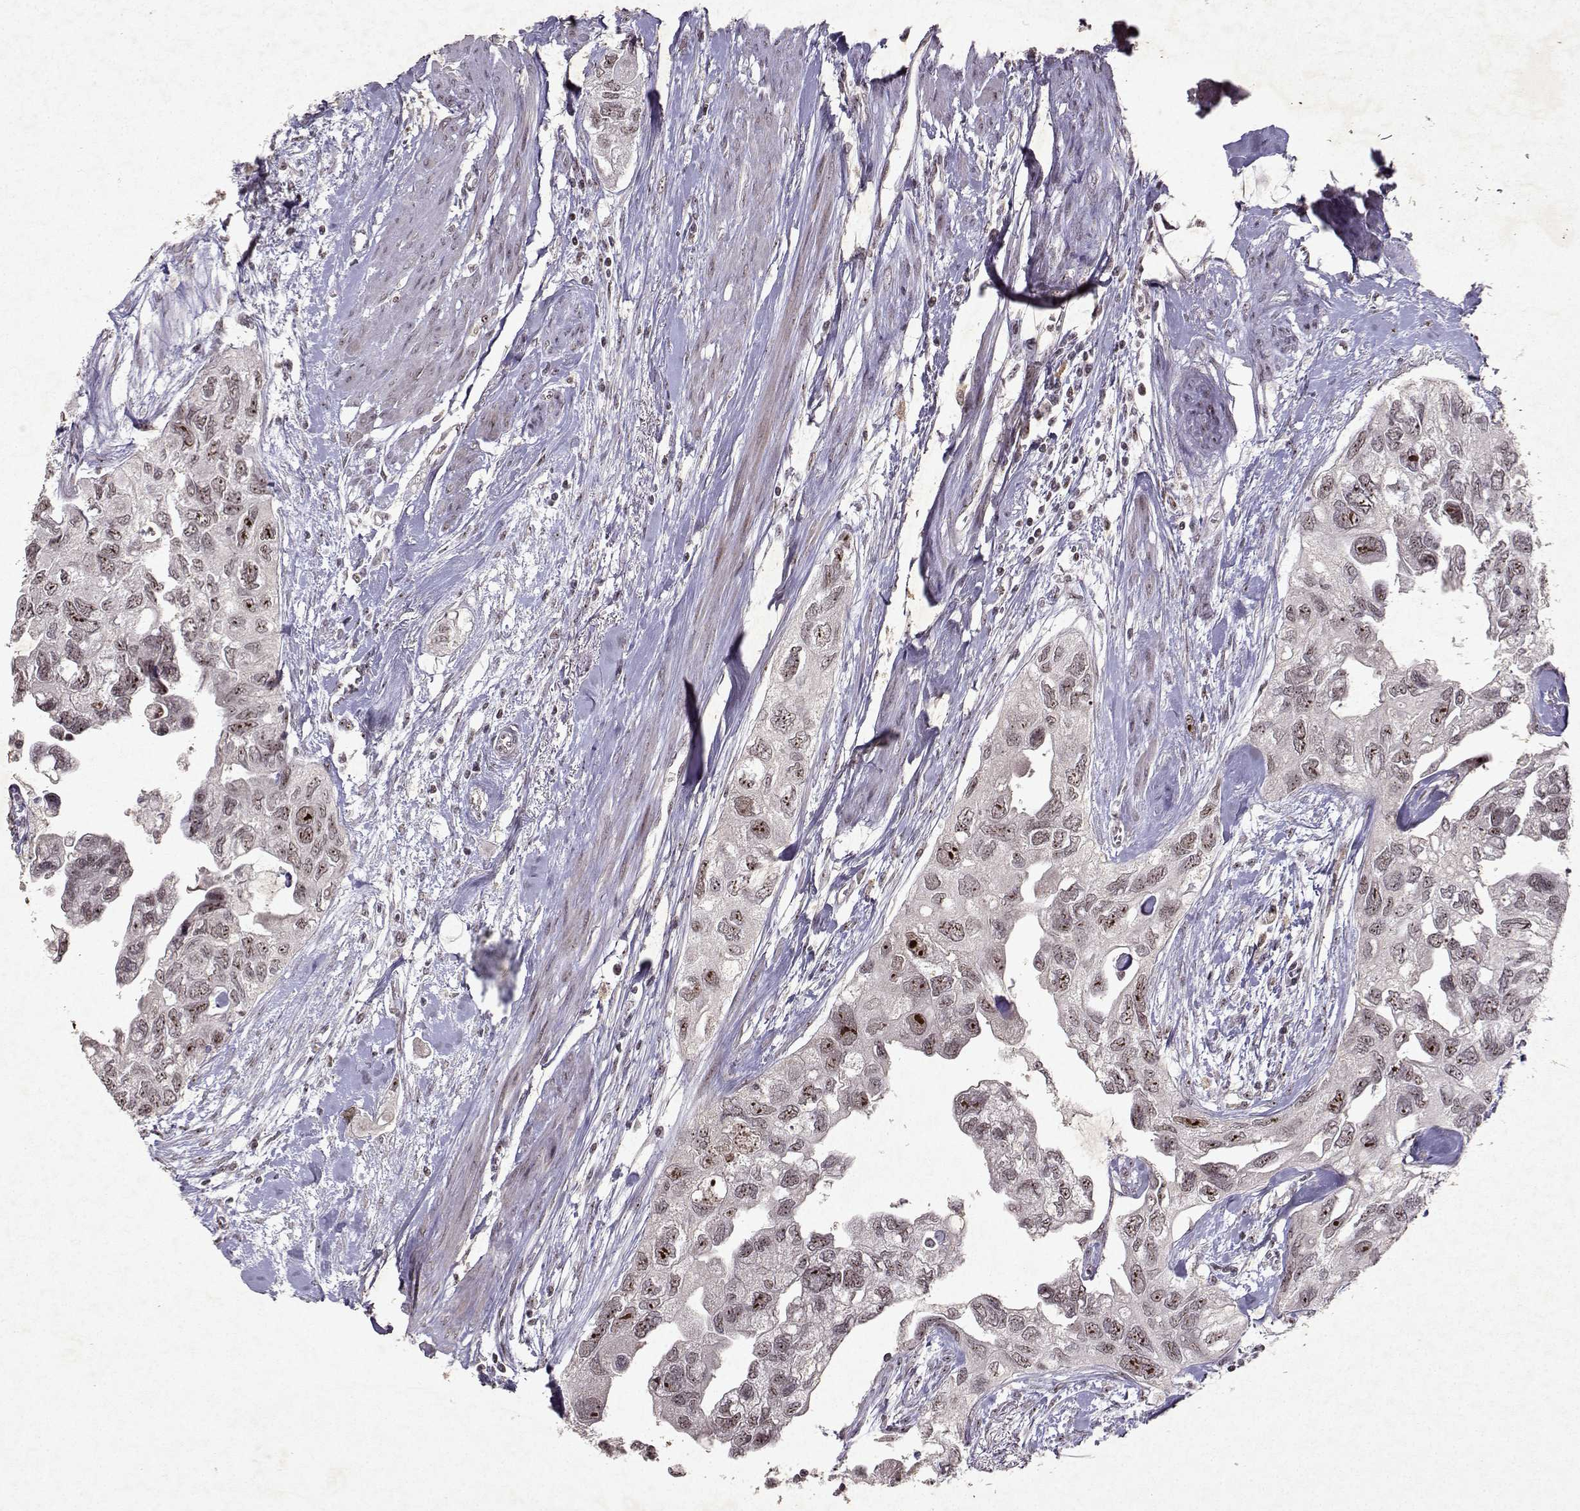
{"staining": {"intensity": "moderate", "quantity": "<25%", "location": "nuclear"}, "tissue": "urothelial cancer", "cell_type": "Tumor cells", "image_type": "cancer", "snomed": [{"axis": "morphology", "description": "Urothelial carcinoma, High grade"}, {"axis": "topography", "description": "Urinary bladder"}], "caption": "Immunohistochemistry (IHC) photomicrograph of neoplastic tissue: urothelial cancer stained using IHC demonstrates low levels of moderate protein expression localized specifically in the nuclear of tumor cells, appearing as a nuclear brown color.", "gene": "DDX56", "patient": {"sex": "male", "age": 59}}